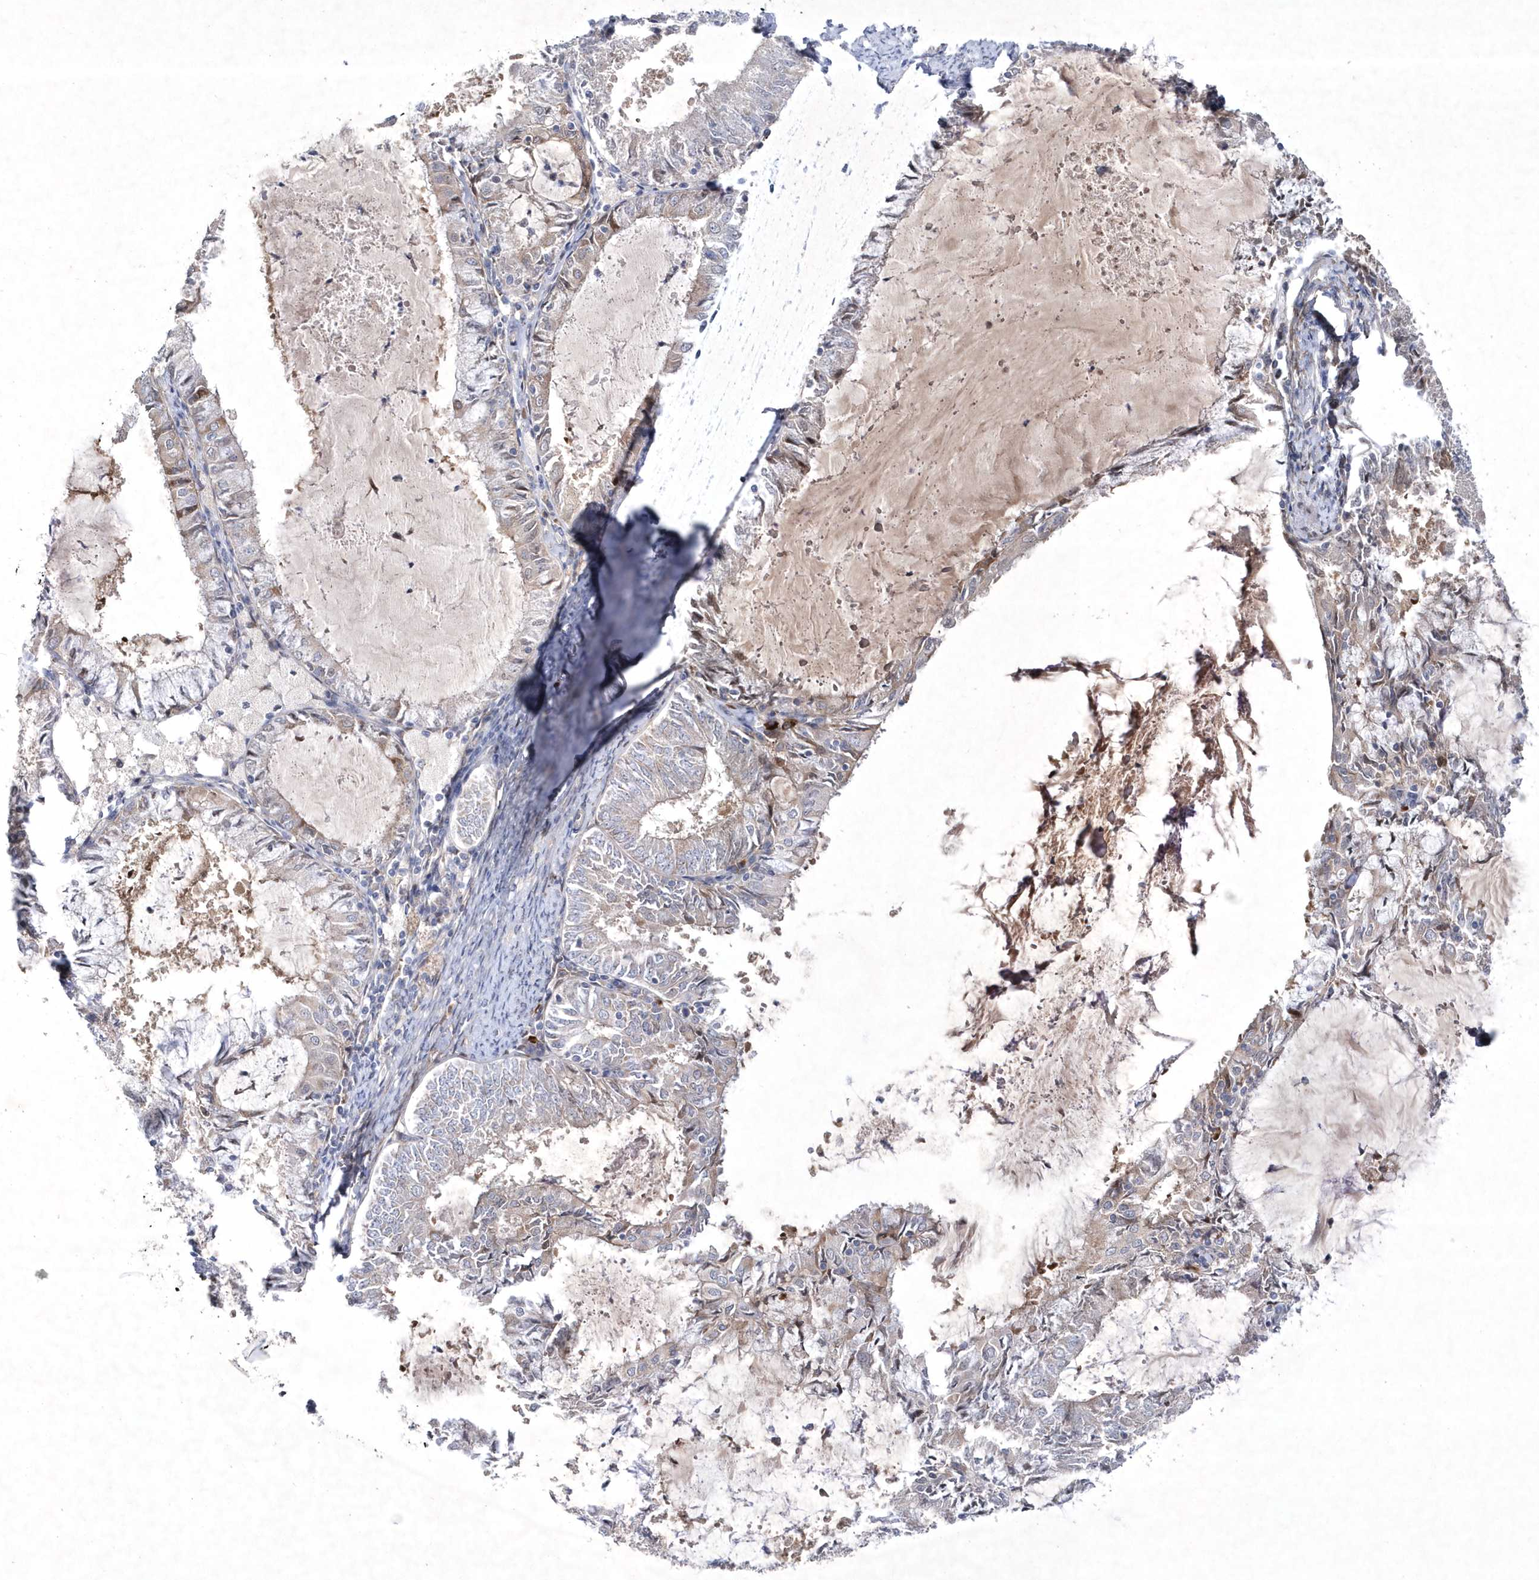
{"staining": {"intensity": "weak", "quantity": "25%-75%", "location": "cytoplasmic/membranous"}, "tissue": "endometrial cancer", "cell_type": "Tumor cells", "image_type": "cancer", "snomed": [{"axis": "morphology", "description": "Adenocarcinoma, NOS"}, {"axis": "topography", "description": "Endometrium"}], "caption": "Endometrial adenocarcinoma stained for a protein exhibits weak cytoplasmic/membranous positivity in tumor cells.", "gene": "DSPP", "patient": {"sex": "female", "age": 57}}